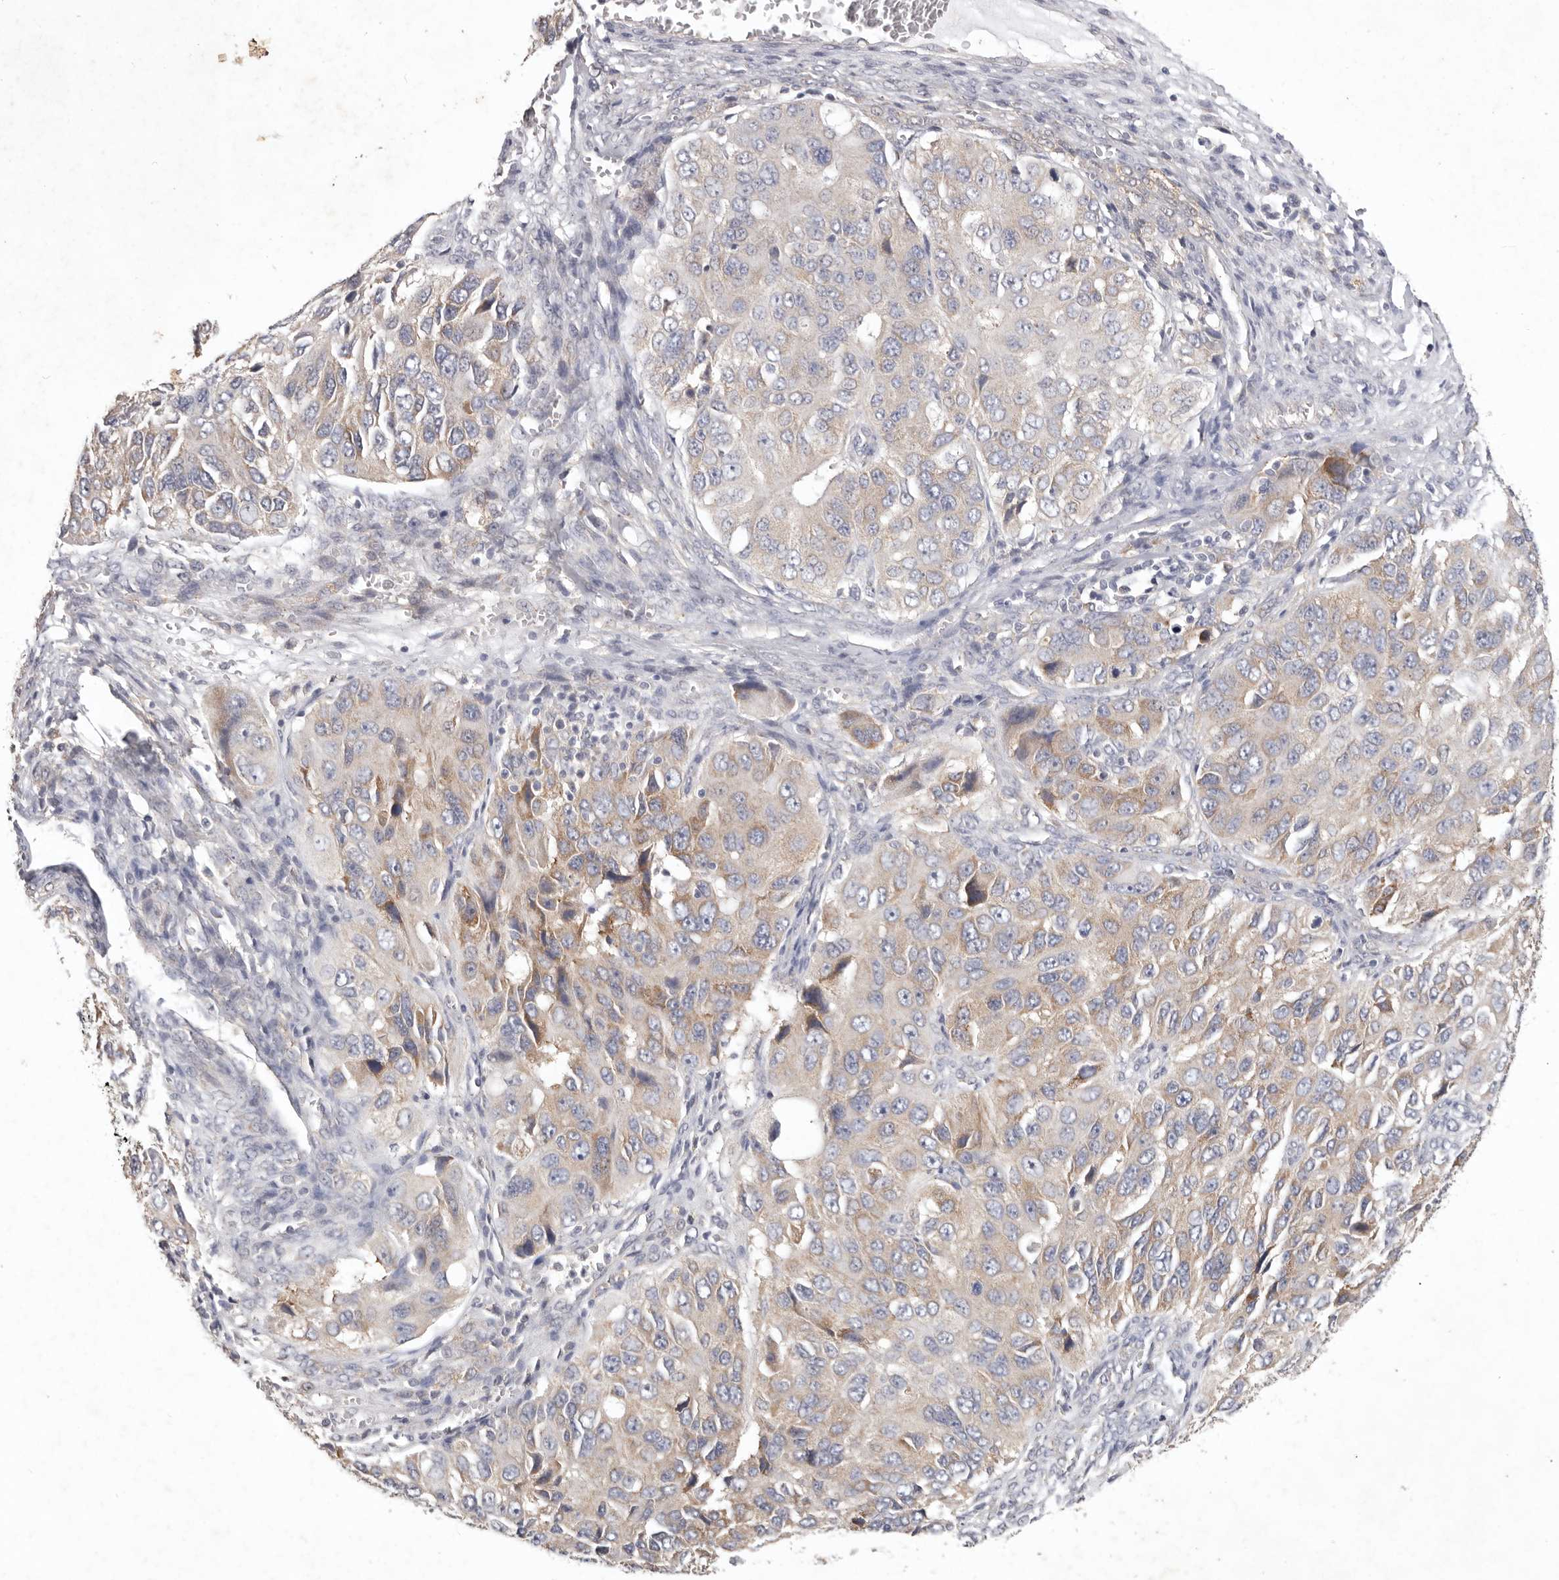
{"staining": {"intensity": "weak", "quantity": "25%-75%", "location": "cytoplasmic/membranous"}, "tissue": "ovarian cancer", "cell_type": "Tumor cells", "image_type": "cancer", "snomed": [{"axis": "morphology", "description": "Carcinoma, endometroid"}, {"axis": "topography", "description": "Ovary"}], "caption": "Endometroid carcinoma (ovarian) tissue exhibits weak cytoplasmic/membranous expression in approximately 25%-75% of tumor cells, visualized by immunohistochemistry.", "gene": "WDR77", "patient": {"sex": "female", "age": 51}}